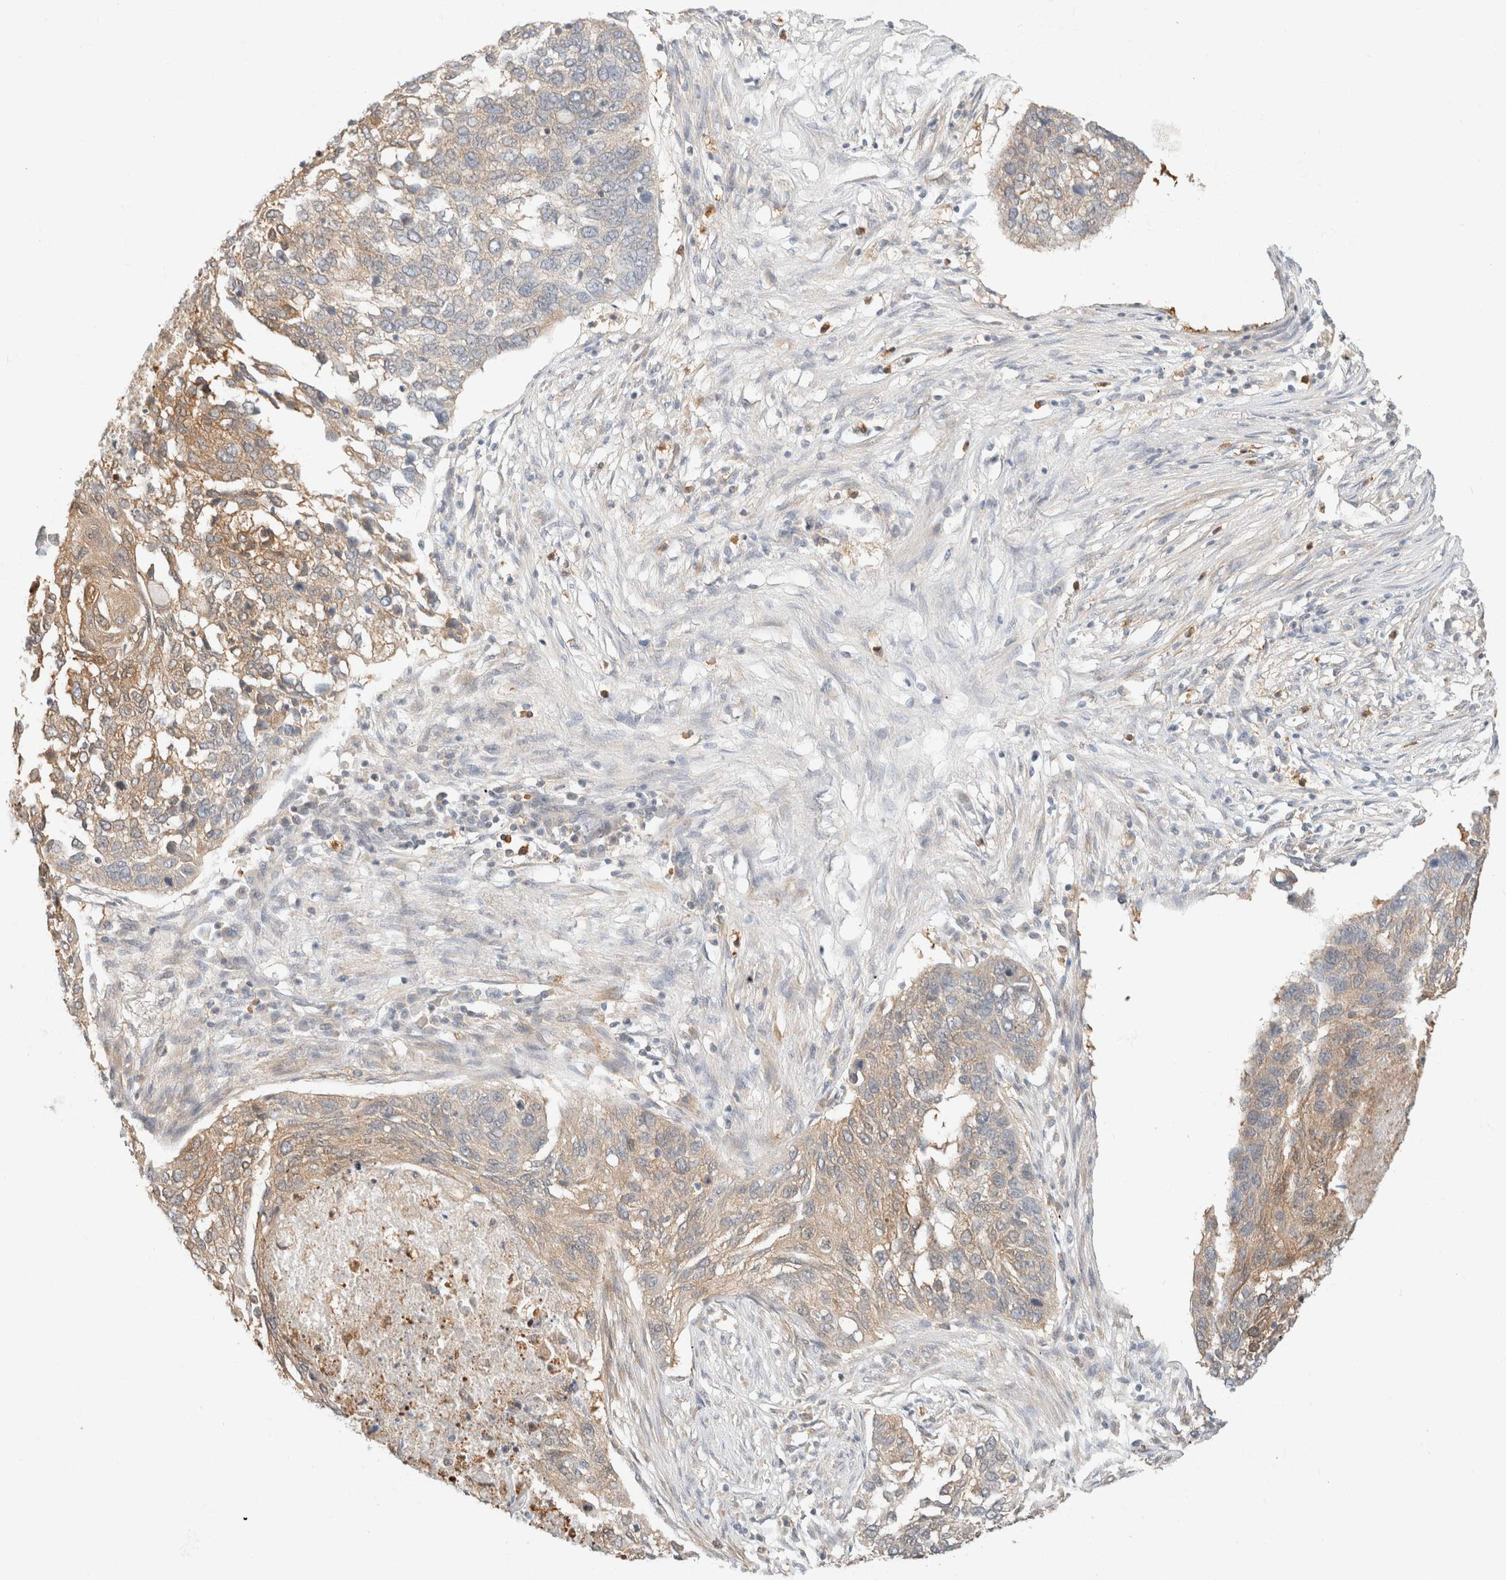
{"staining": {"intensity": "weak", "quantity": "25%-75%", "location": "cytoplasmic/membranous"}, "tissue": "lung cancer", "cell_type": "Tumor cells", "image_type": "cancer", "snomed": [{"axis": "morphology", "description": "Squamous cell carcinoma, NOS"}, {"axis": "topography", "description": "Lung"}], "caption": "Human squamous cell carcinoma (lung) stained with a brown dye demonstrates weak cytoplasmic/membranous positive expression in approximately 25%-75% of tumor cells.", "gene": "GPI", "patient": {"sex": "female", "age": 63}}